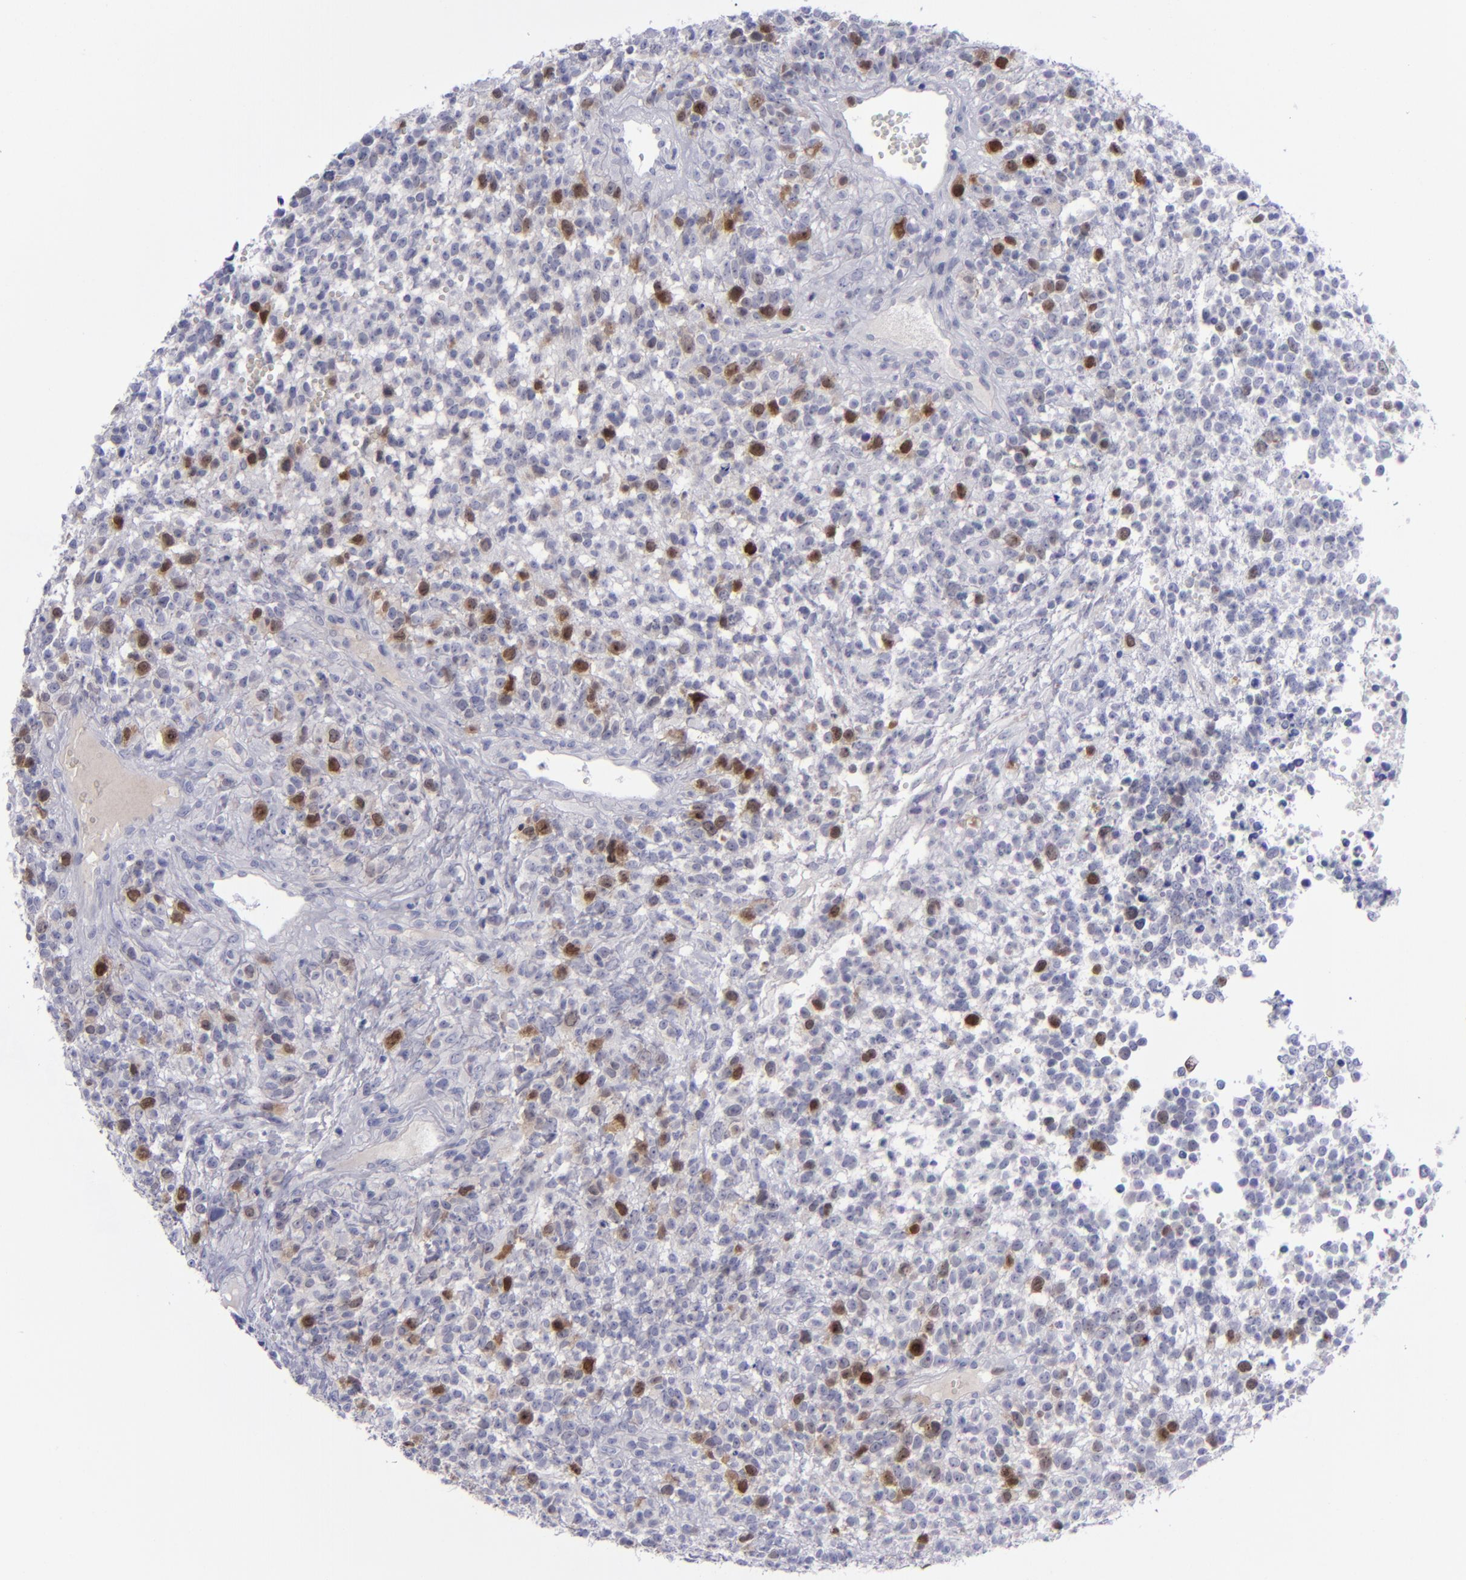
{"staining": {"intensity": "moderate", "quantity": "<25%", "location": "cytoplasmic/membranous,nuclear"}, "tissue": "glioma", "cell_type": "Tumor cells", "image_type": "cancer", "snomed": [{"axis": "morphology", "description": "Glioma, malignant, High grade"}, {"axis": "topography", "description": "Brain"}], "caption": "The histopathology image reveals a brown stain indicating the presence of a protein in the cytoplasmic/membranous and nuclear of tumor cells in glioma.", "gene": "AURKA", "patient": {"sex": "male", "age": 66}}